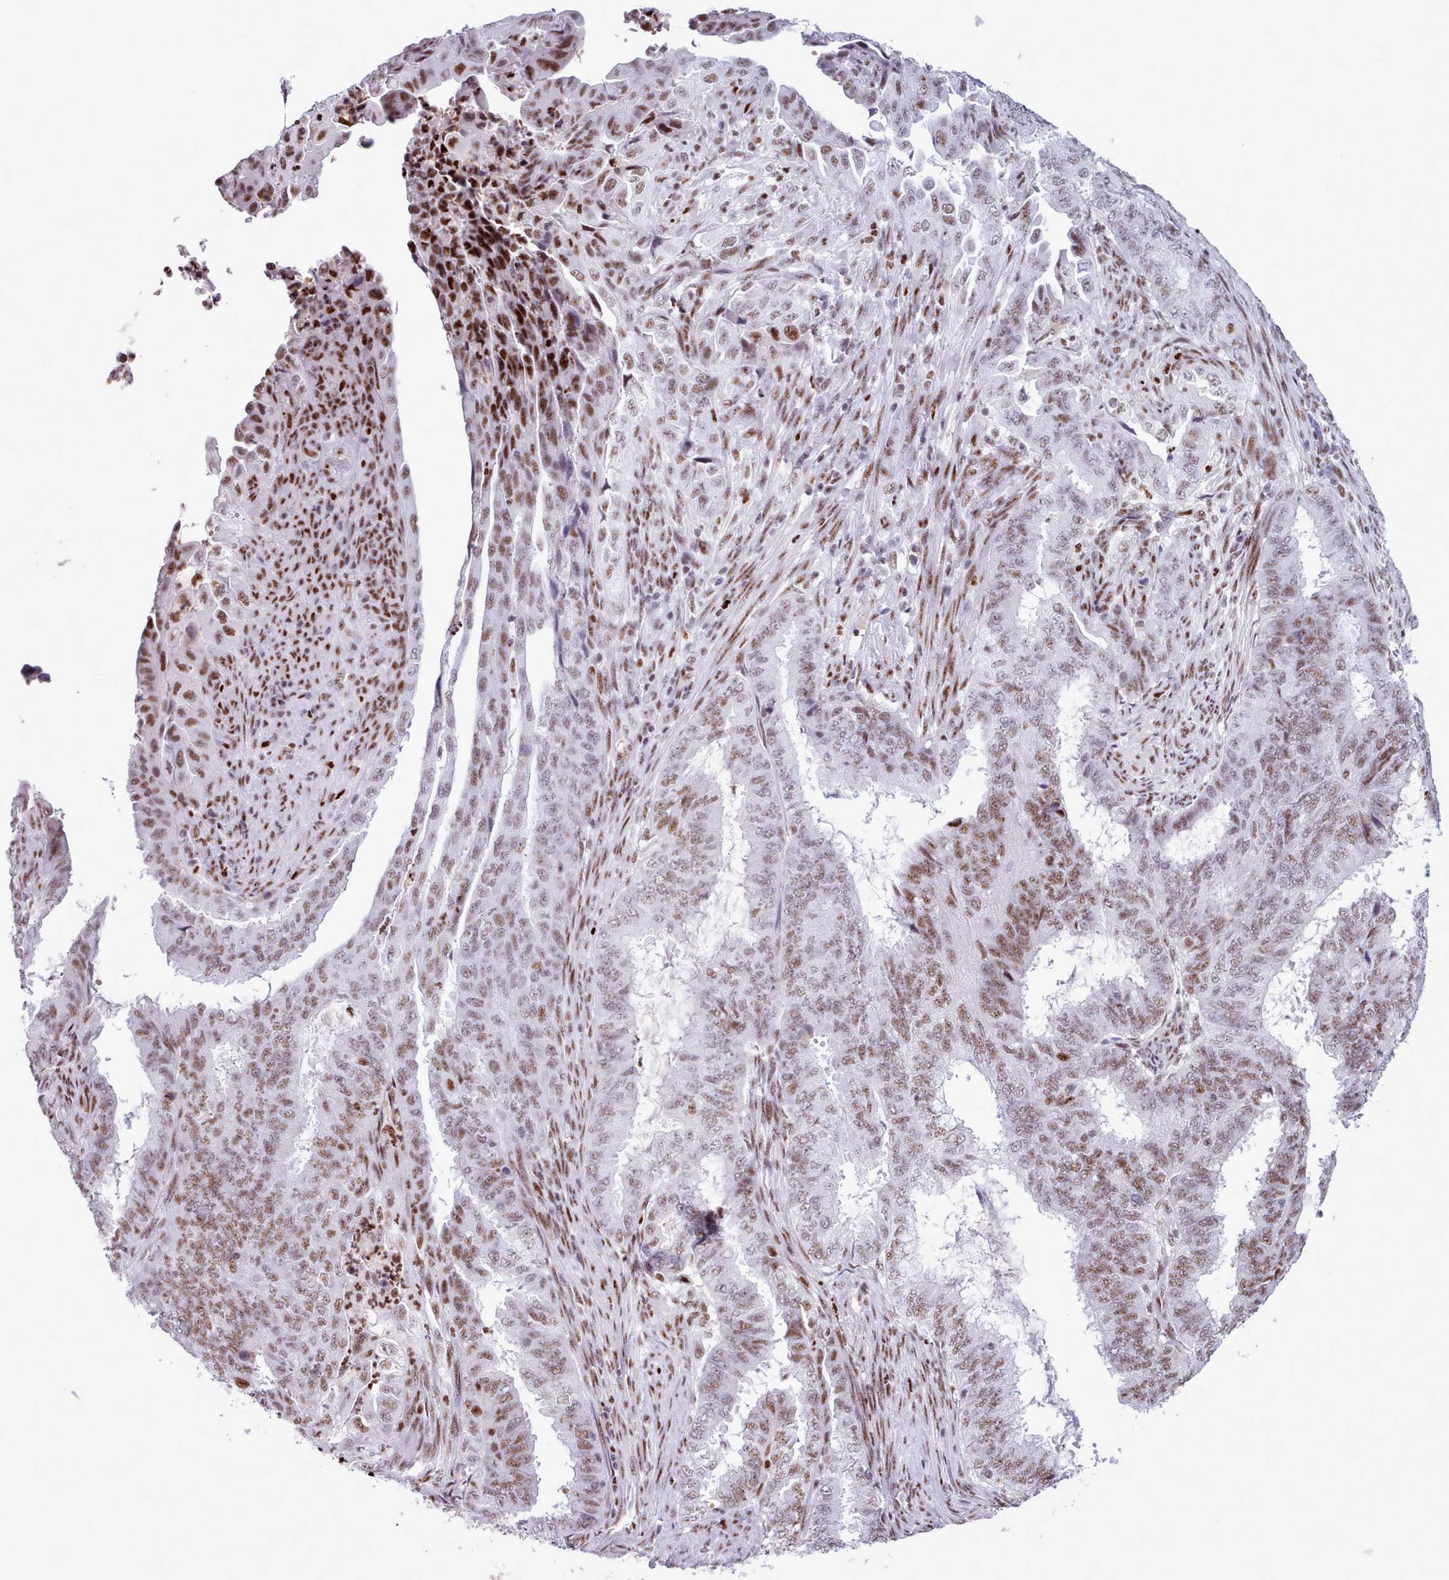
{"staining": {"intensity": "moderate", "quantity": ">75%", "location": "nuclear"}, "tissue": "endometrial cancer", "cell_type": "Tumor cells", "image_type": "cancer", "snomed": [{"axis": "morphology", "description": "Adenocarcinoma, NOS"}, {"axis": "topography", "description": "Endometrium"}], "caption": "An image of human adenocarcinoma (endometrial) stained for a protein shows moderate nuclear brown staining in tumor cells. (IHC, brightfield microscopy, high magnification).", "gene": "SRSF4", "patient": {"sex": "female", "age": 51}}